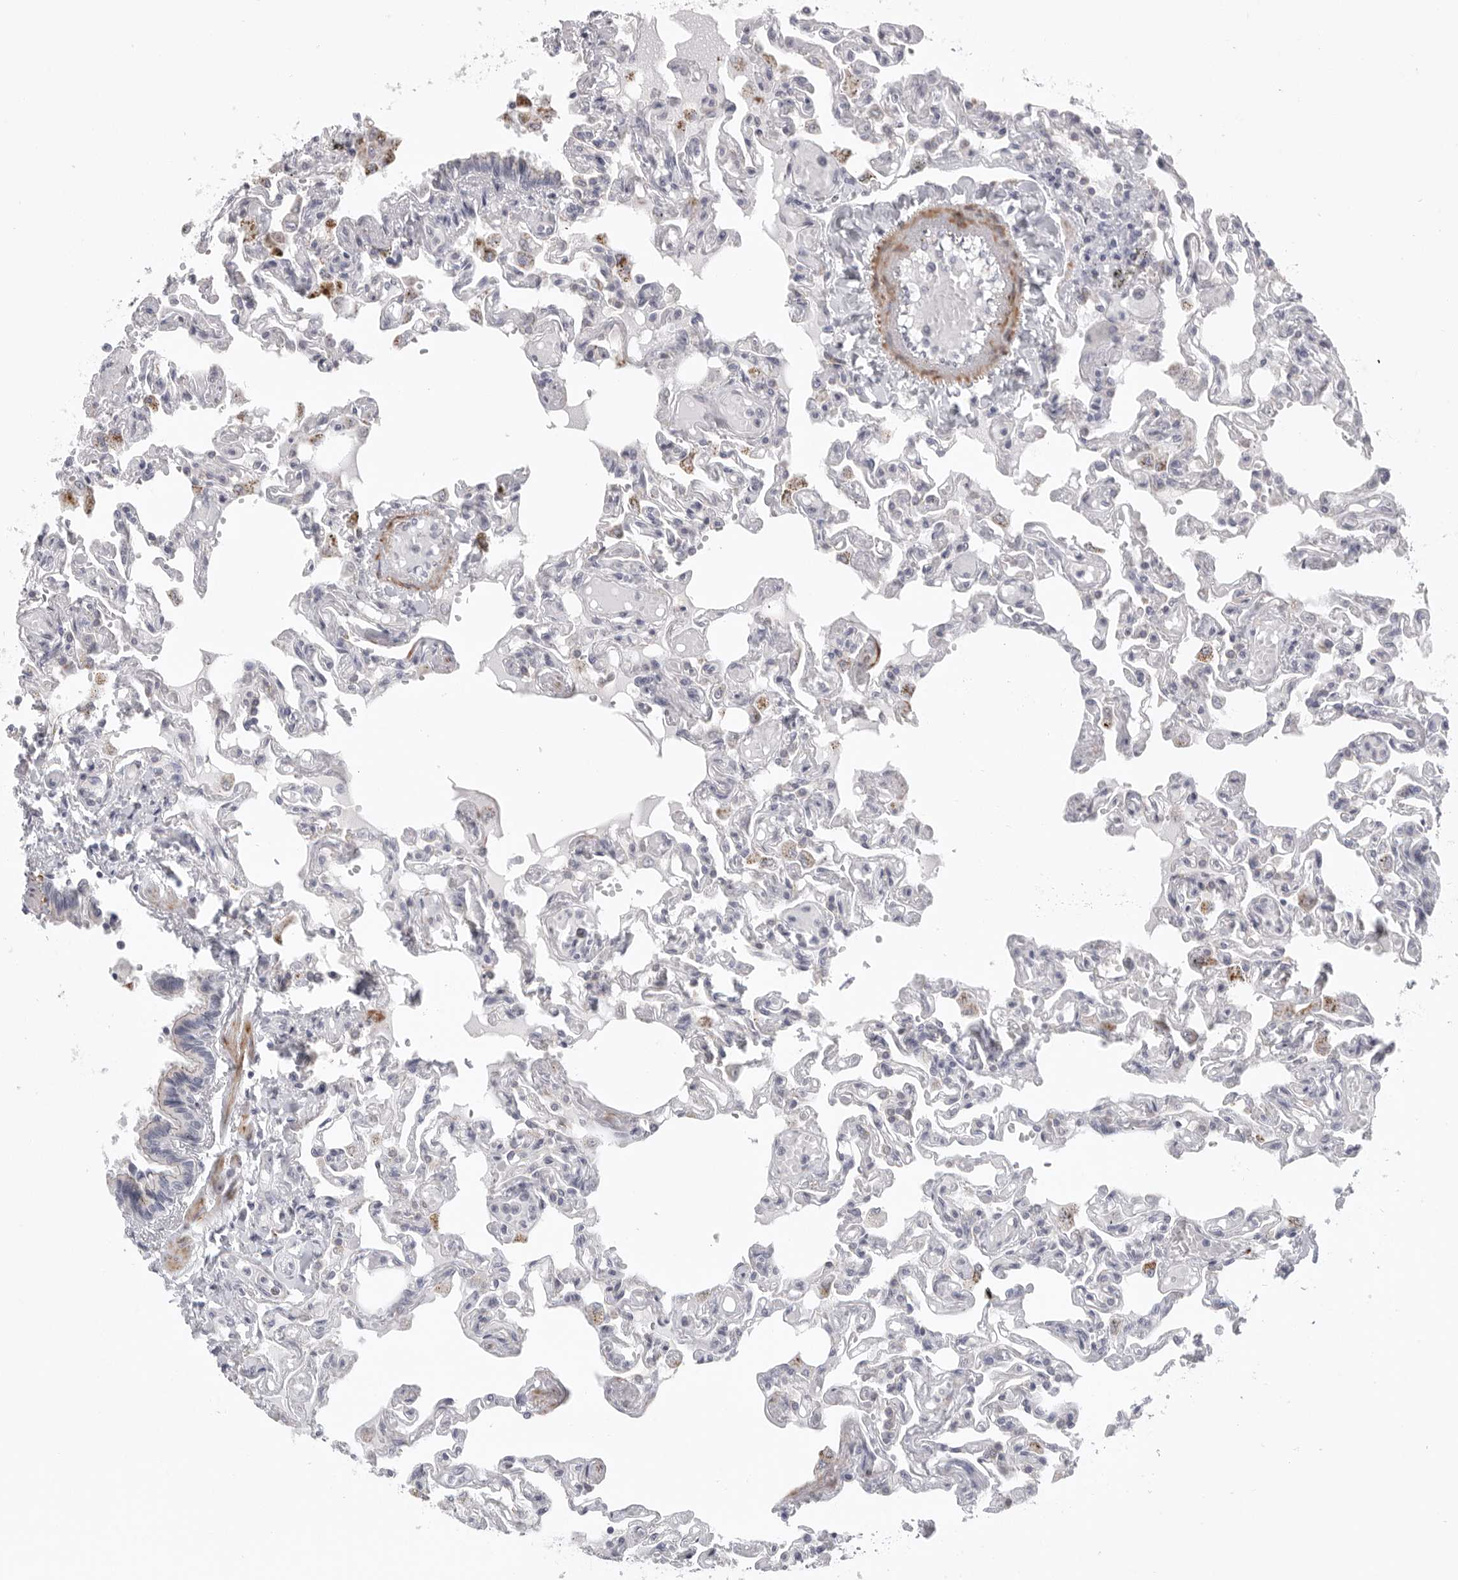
{"staining": {"intensity": "negative", "quantity": "none", "location": "none"}, "tissue": "lung", "cell_type": "Alveolar cells", "image_type": "normal", "snomed": [{"axis": "morphology", "description": "Normal tissue, NOS"}, {"axis": "topography", "description": "Lung"}], "caption": "High power microscopy photomicrograph of an immunohistochemistry histopathology image of benign lung, revealing no significant staining in alveolar cells.", "gene": "STAB2", "patient": {"sex": "male", "age": 21}}